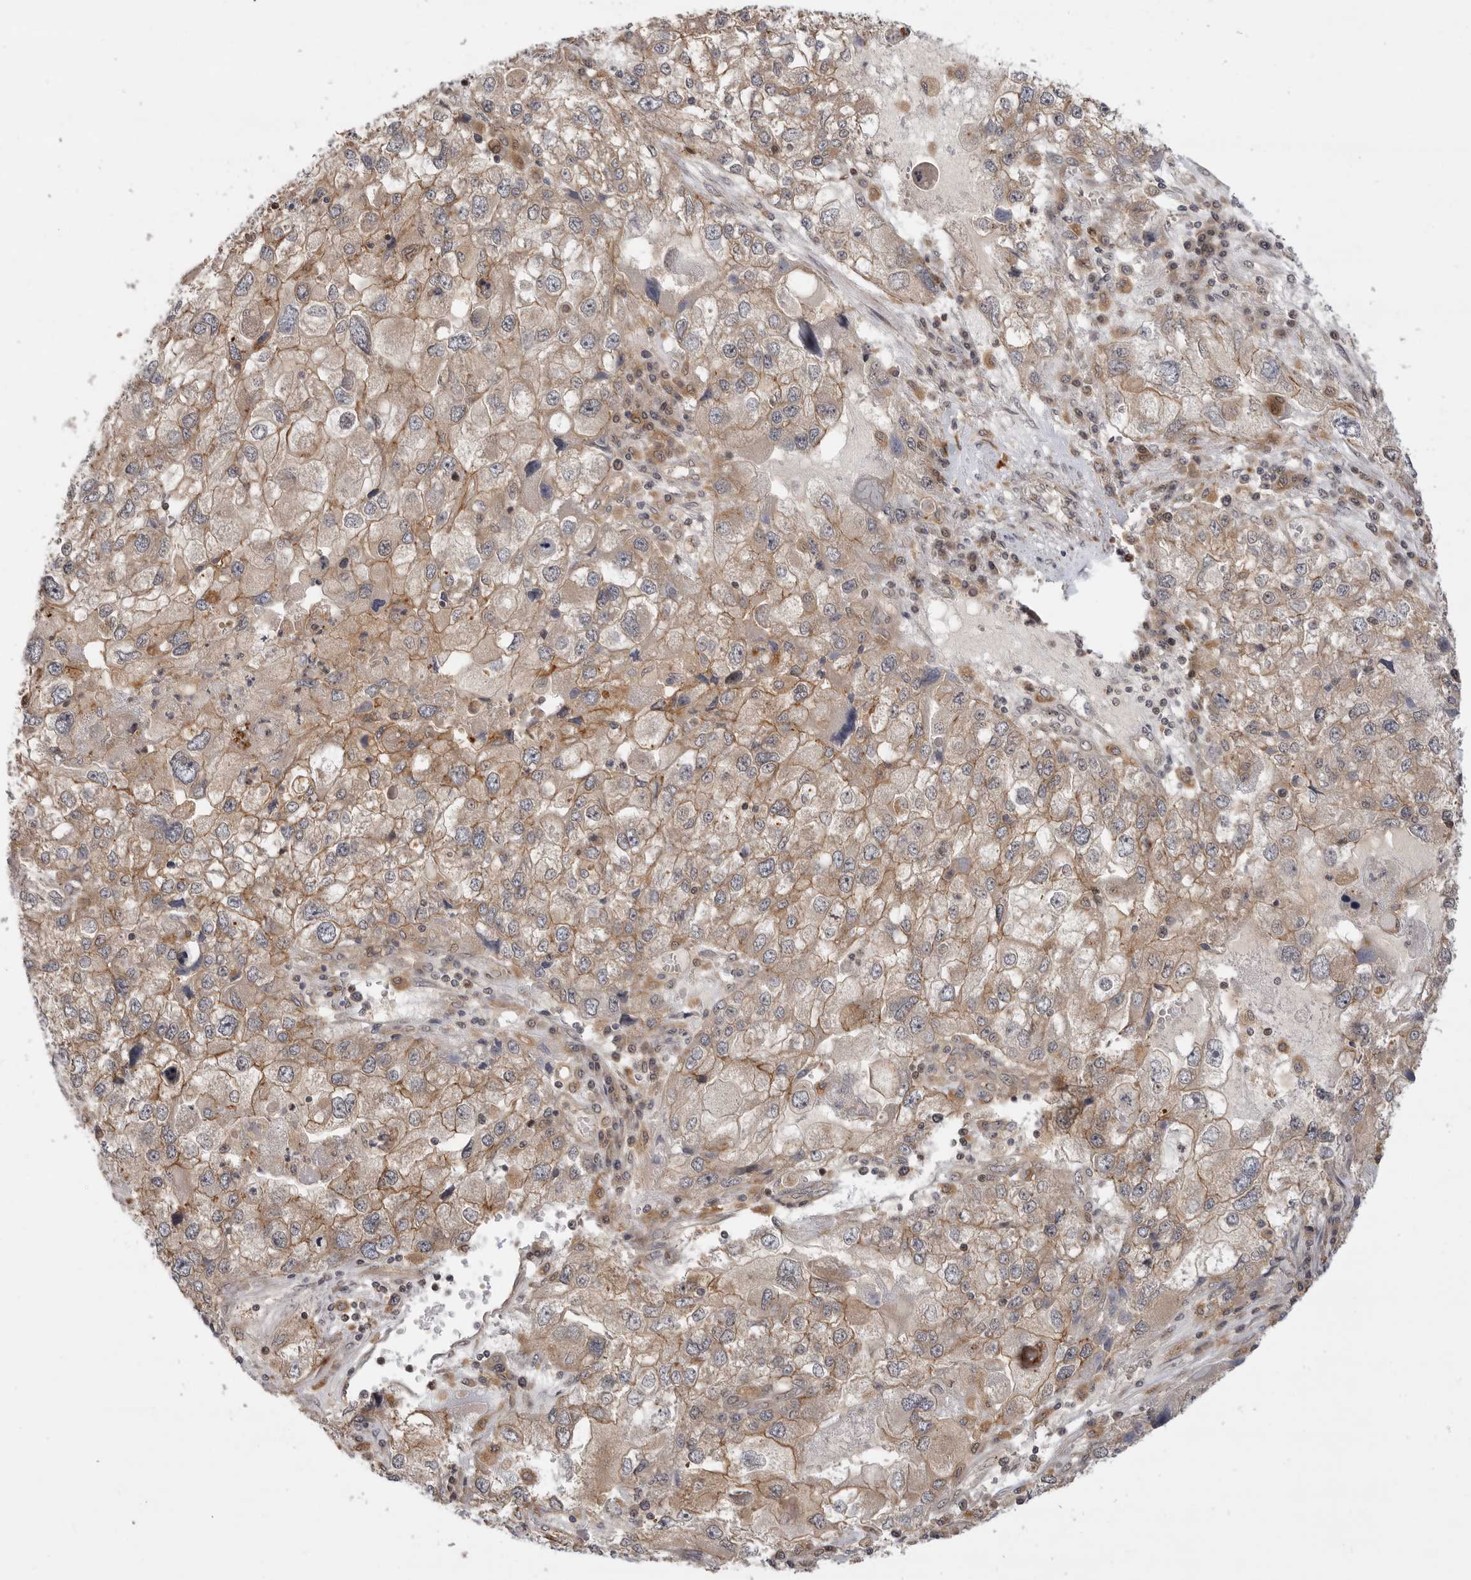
{"staining": {"intensity": "moderate", "quantity": ">75%", "location": "cytoplasmic/membranous"}, "tissue": "endometrial cancer", "cell_type": "Tumor cells", "image_type": "cancer", "snomed": [{"axis": "morphology", "description": "Adenocarcinoma, NOS"}, {"axis": "topography", "description": "Endometrium"}], "caption": "Endometrial adenocarcinoma stained with a brown dye shows moderate cytoplasmic/membranous positive staining in approximately >75% of tumor cells.", "gene": "CSNK1G3", "patient": {"sex": "female", "age": 49}}